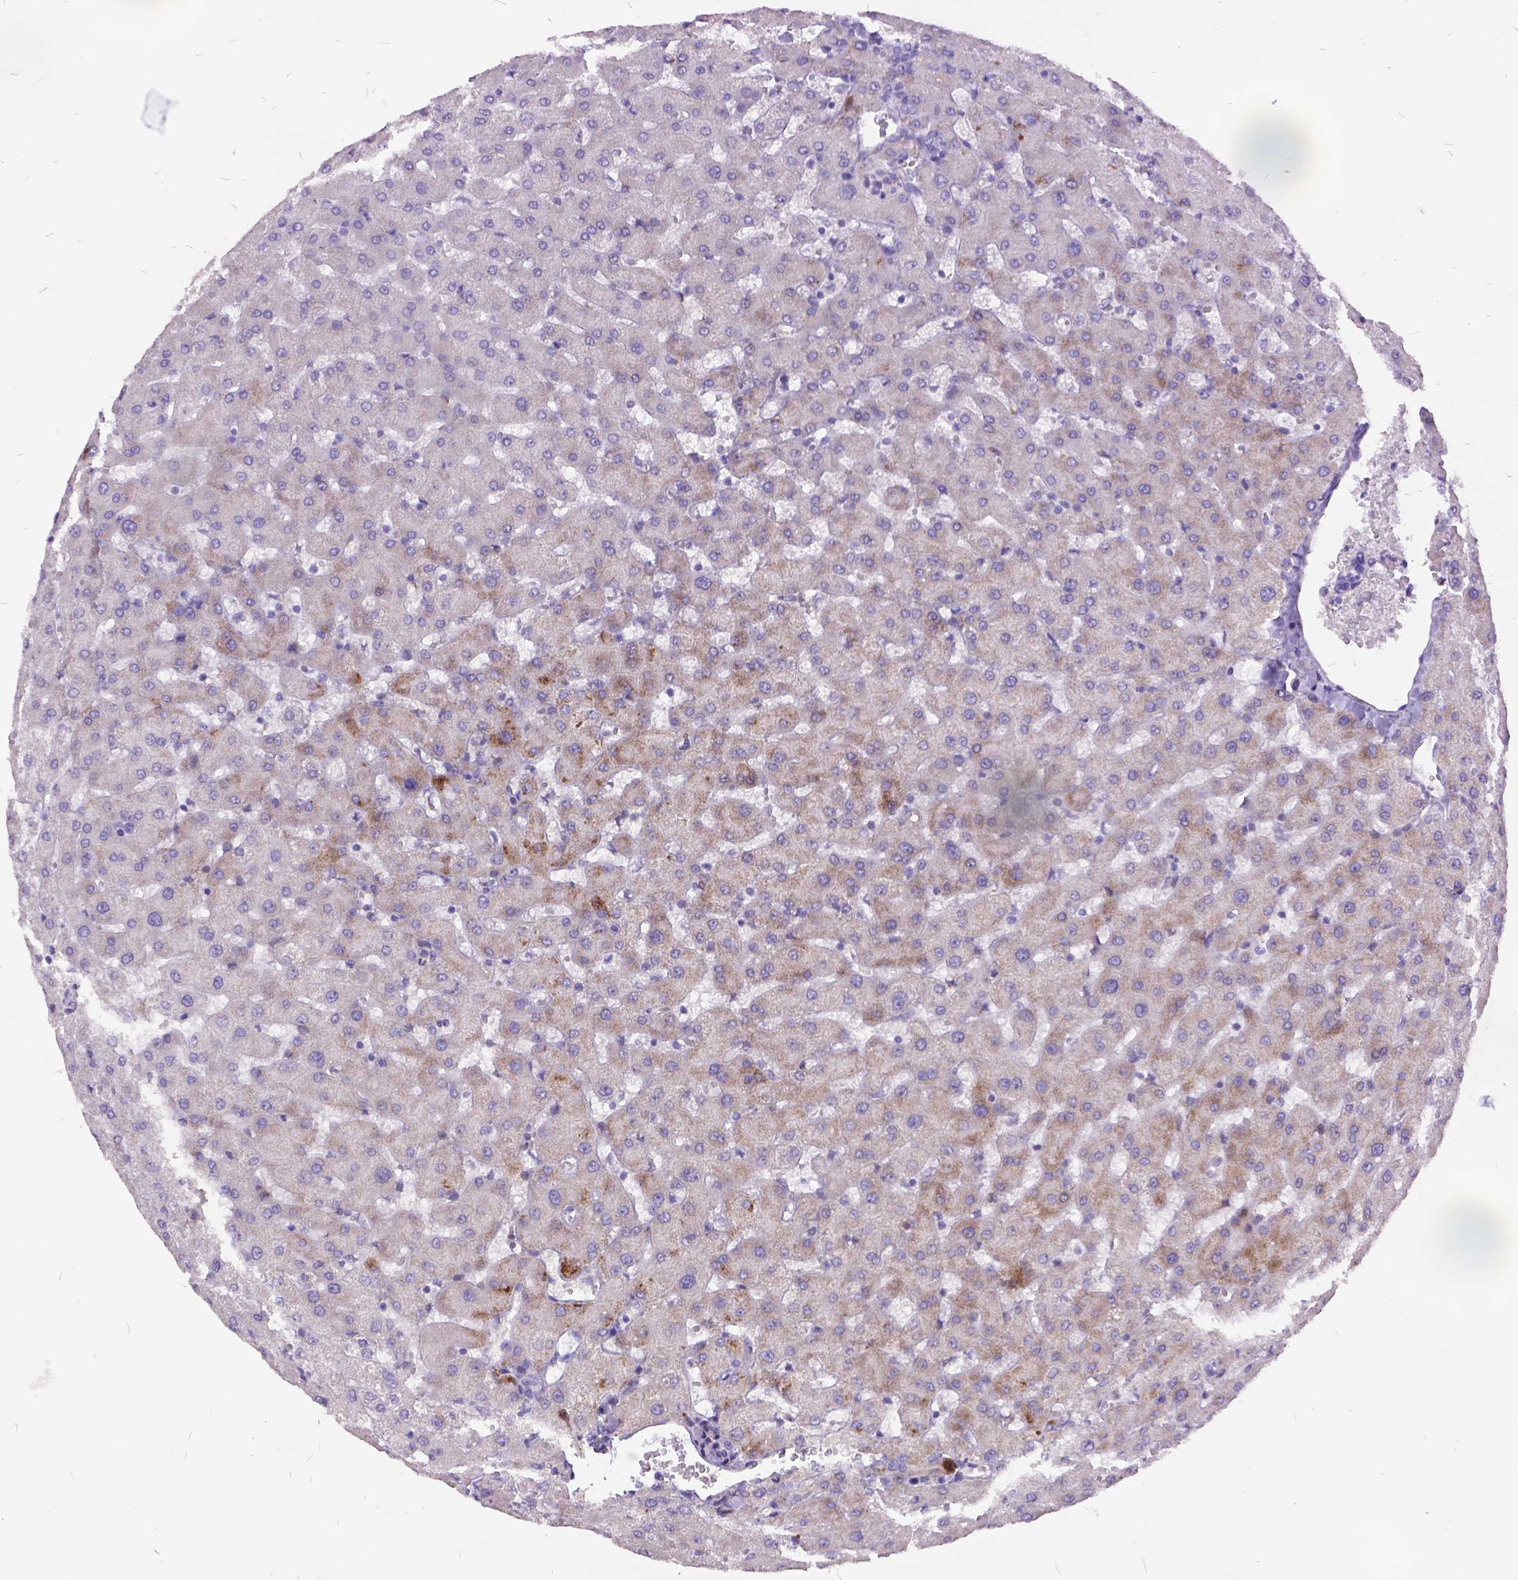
{"staining": {"intensity": "negative", "quantity": "none", "location": "none"}, "tissue": "liver", "cell_type": "Cholangiocytes", "image_type": "normal", "snomed": [{"axis": "morphology", "description": "Normal tissue, NOS"}, {"axis": "topography", "description": "Liver"}], "caption": "The photomicrograph demonstrates no significant positivity in cholangiocytes of liver. The staining is performed using DAB (3,3'-diaminobenzidine) brown chromogen with nuclei counter-stained in using hematoxylin.", "gene": "ITGB6", "patient": {"sex": "female", "age": 63}}